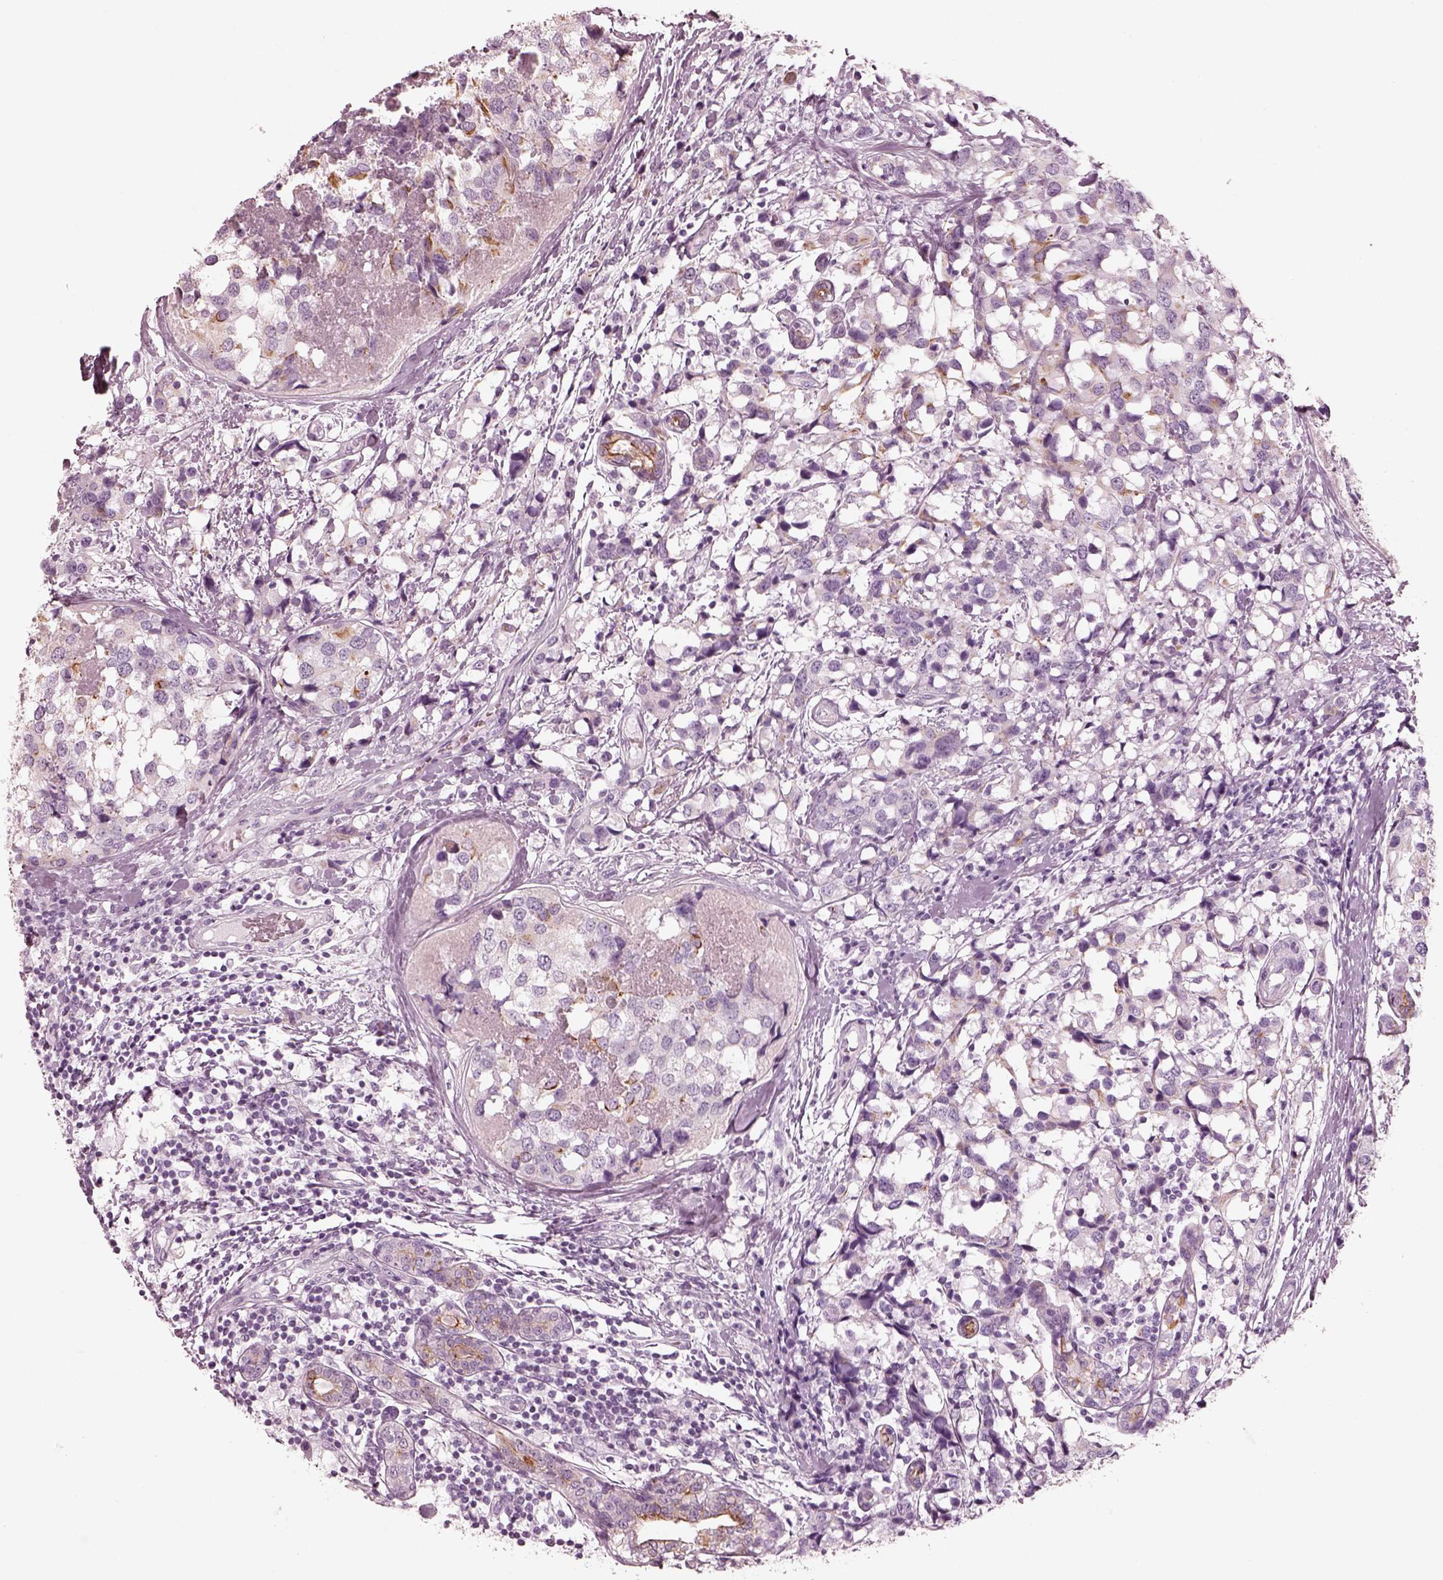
{"staining": {"intensity": "weak", "quantity": "<25%", "location": "cytoplasmic/membranous"}, "tissue": "breast cancer", "cell_type": "Tumor cells", "image_type": "cancer", "snomed": [{"axis": "morphology", "description": "Lobular carcinoma"}, {"axis": "topography", "description": "Breast"}], "caption": "DAB (3,3'-diaminobenzidine) immunohistochemical staining of breast cancer shows no significant positivity in tumor cells.", "gene": "PON3", "patient": {"sex": "female", "age": 59}}